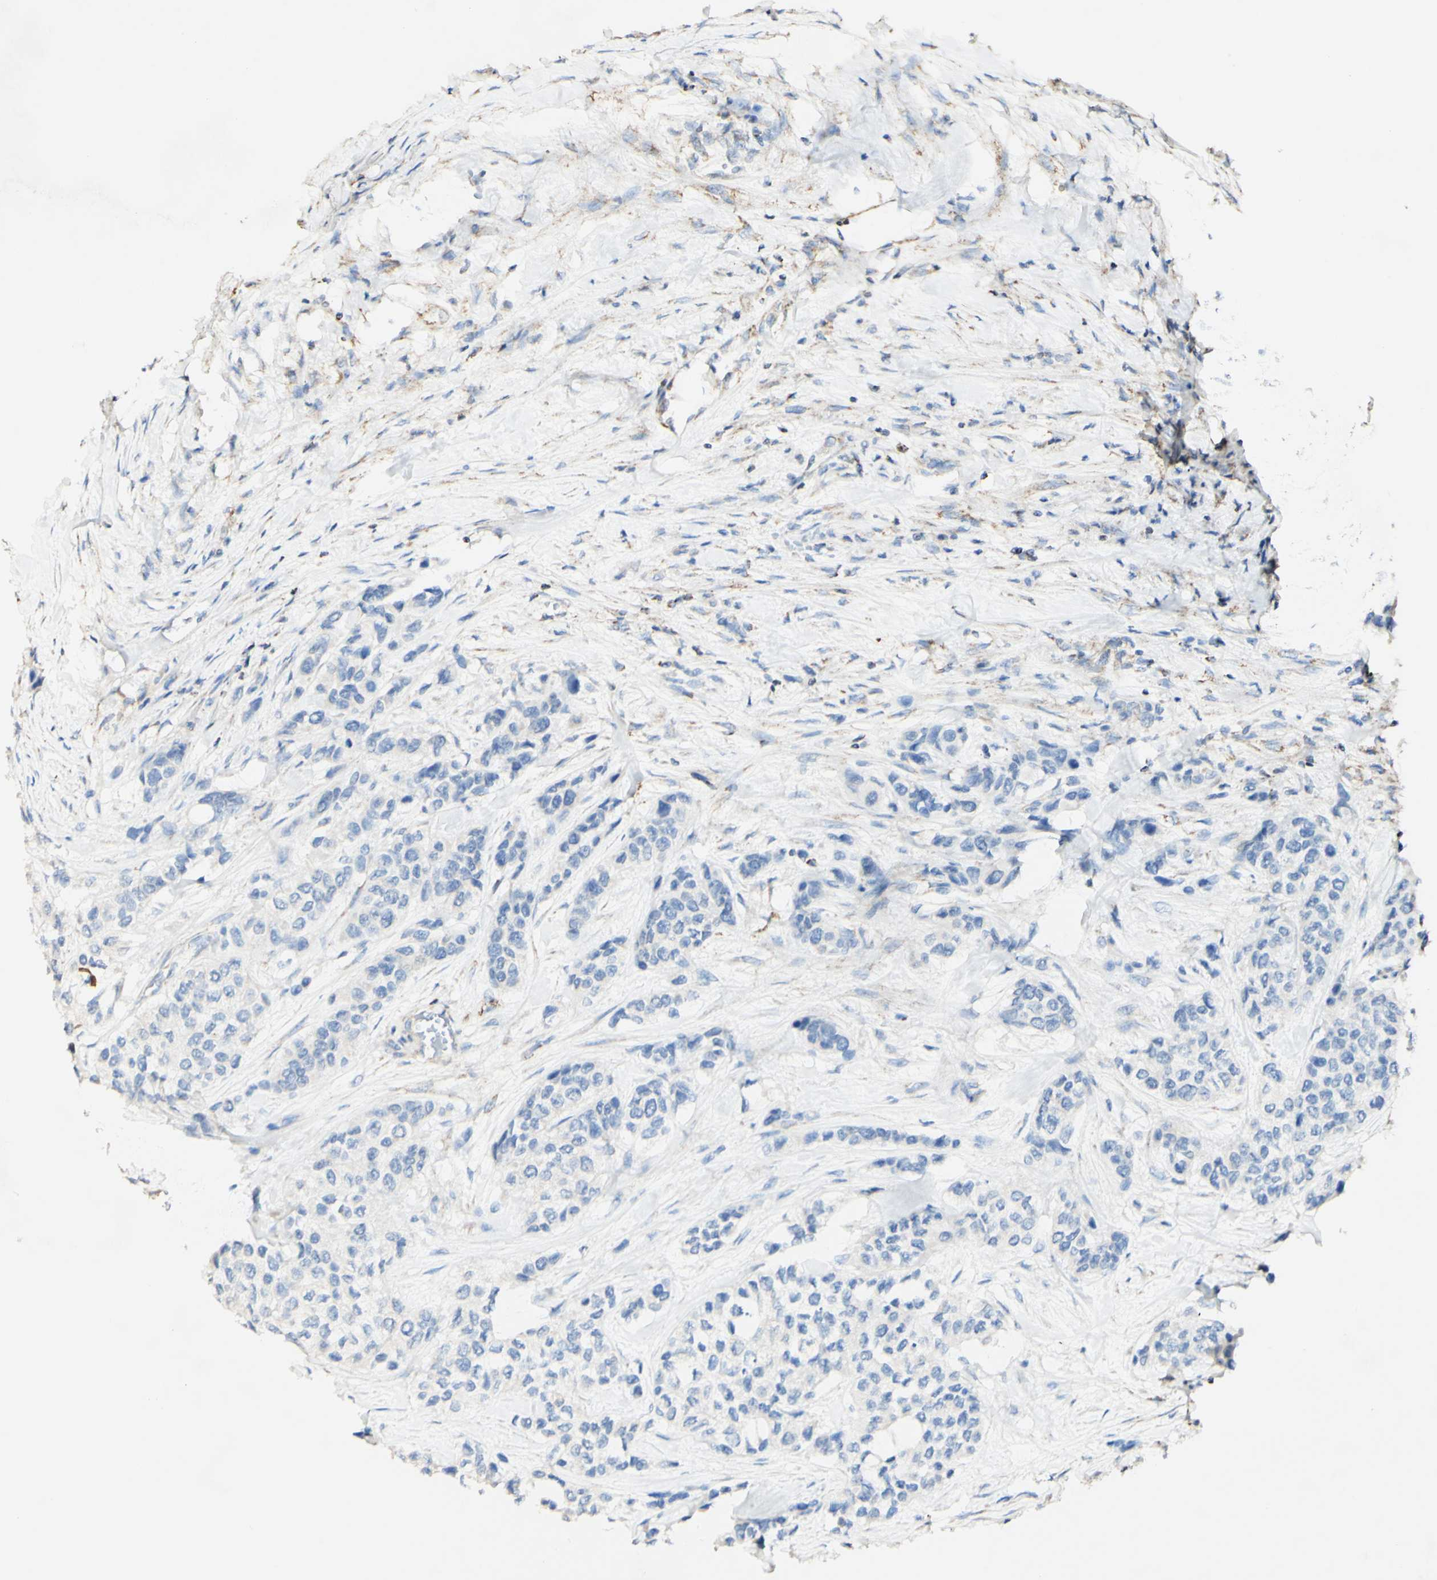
{"staining": {"intensity": "negative", "quantity": "none", "location": "none"}, "tissue": "urothelial cancer", "cell_type": "Tumor cells", "image_type": "cancer", "snomed": [{"axis": "morphology", "description": "Urothelial carcinoma, High grade"}, {"axis": "topography", "description": "Urinary bladder"}], "caption": "High magnification brightfield microscopy of high-grade urothelial carcinoma stained with DAB (brown) and counterstained with hematoxylin (blue): tumor cells show no significant staining.", "gene": "OXCT1", "patient": {"sex": "female", "age": 56}}